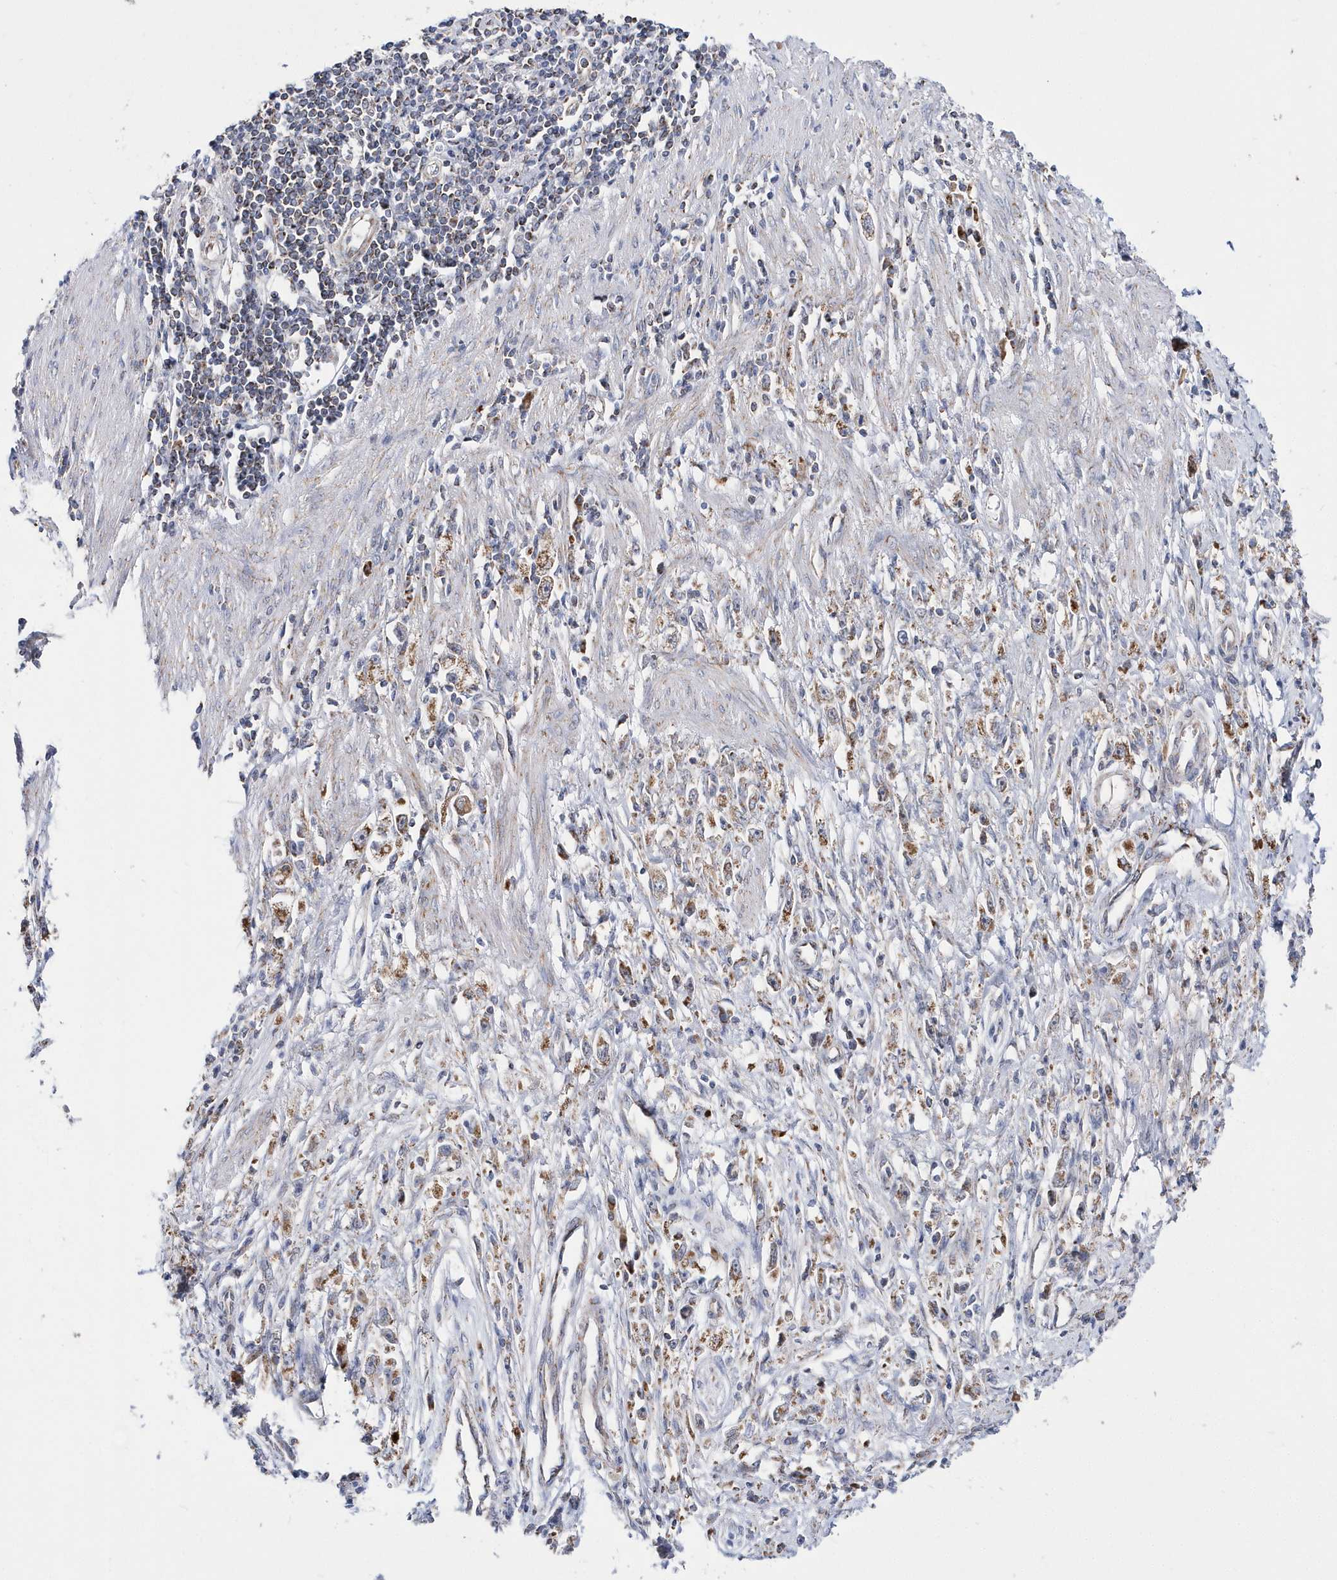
{"staining": {"intensity": "weak", "quantity": ">75%", "location": "cytoplasmic/membranous"}, "tissue": "stomach cancer", "cell_type": "Tumor cells", "image_type": "cancer", "snomed": [{"axis": "morphology", "description": "Adenocarcinoma, NOS"}, {"axis": "topography", "description": "Stomach"}], "caption": "Immunohistochemical staining of human stomach cancer (adenocarcinoma) reveals low levels of weak cytoplasmic/membranous positivity in approximately >75% of tumor cells.", "gene": "SPATA5", "patient": {"sex": "female", "age": 59}}